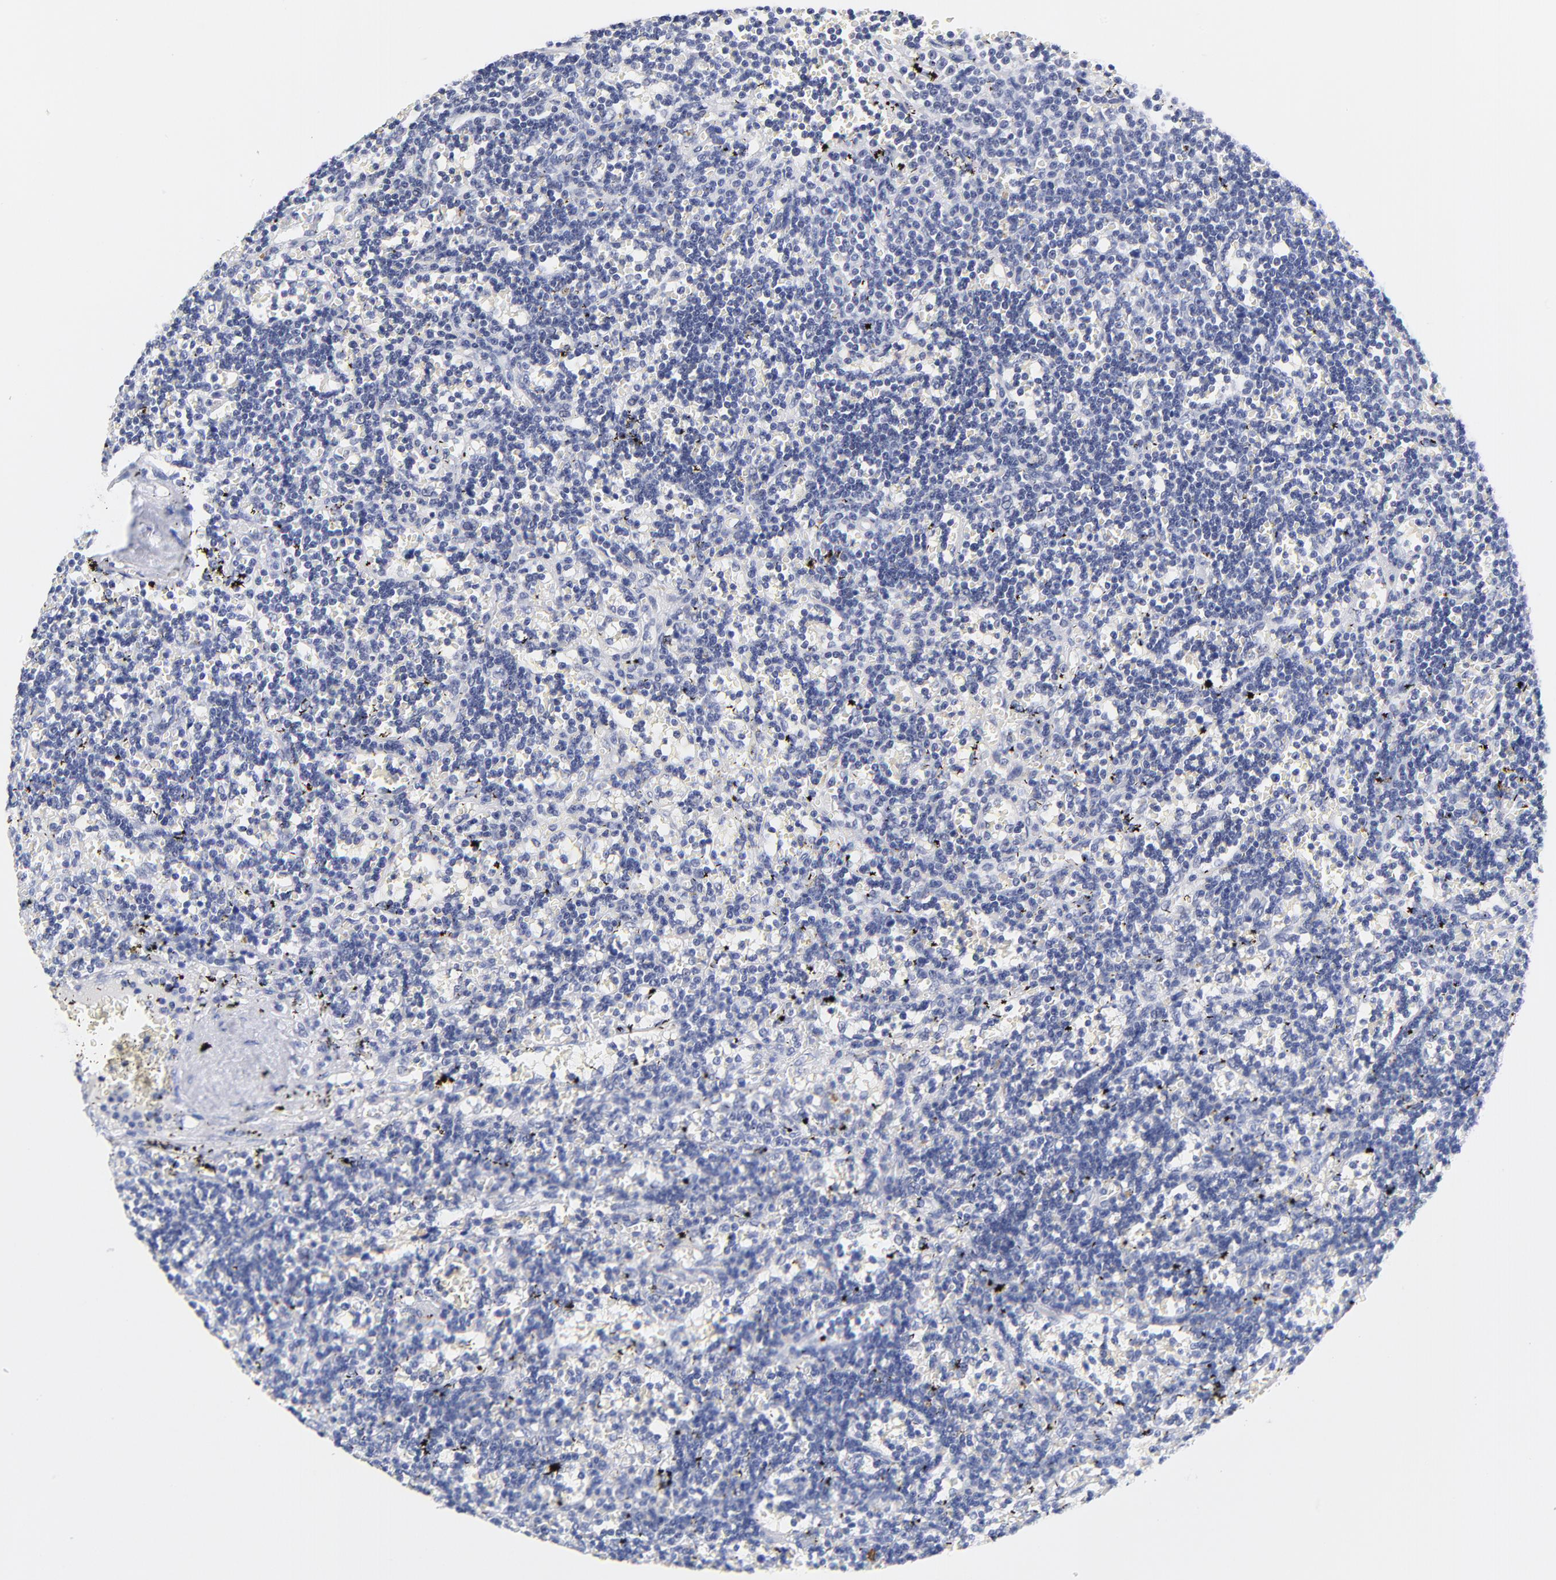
{"staining": {"intensity": "negative", "quantity": "none", "location": "none"}, "tissue": "lymphoma", "cell_type": "Tumor cells", "image_type": "cancer", "snomed": [{"axis": "morphology", "description": "Malignant lymphoma, non-Hodgkin's type, Low grade"}, {"axis": "topography", "description": "Spleen"}], "caption": "An image of lymphoma stained for a protein demonstrates no brown staining in tumor cells. (Immunohistochemistry, brightfield microscopy, high magnification).", "gene": "ZNF74", "patient": {"sex": "male", "age": 60}}